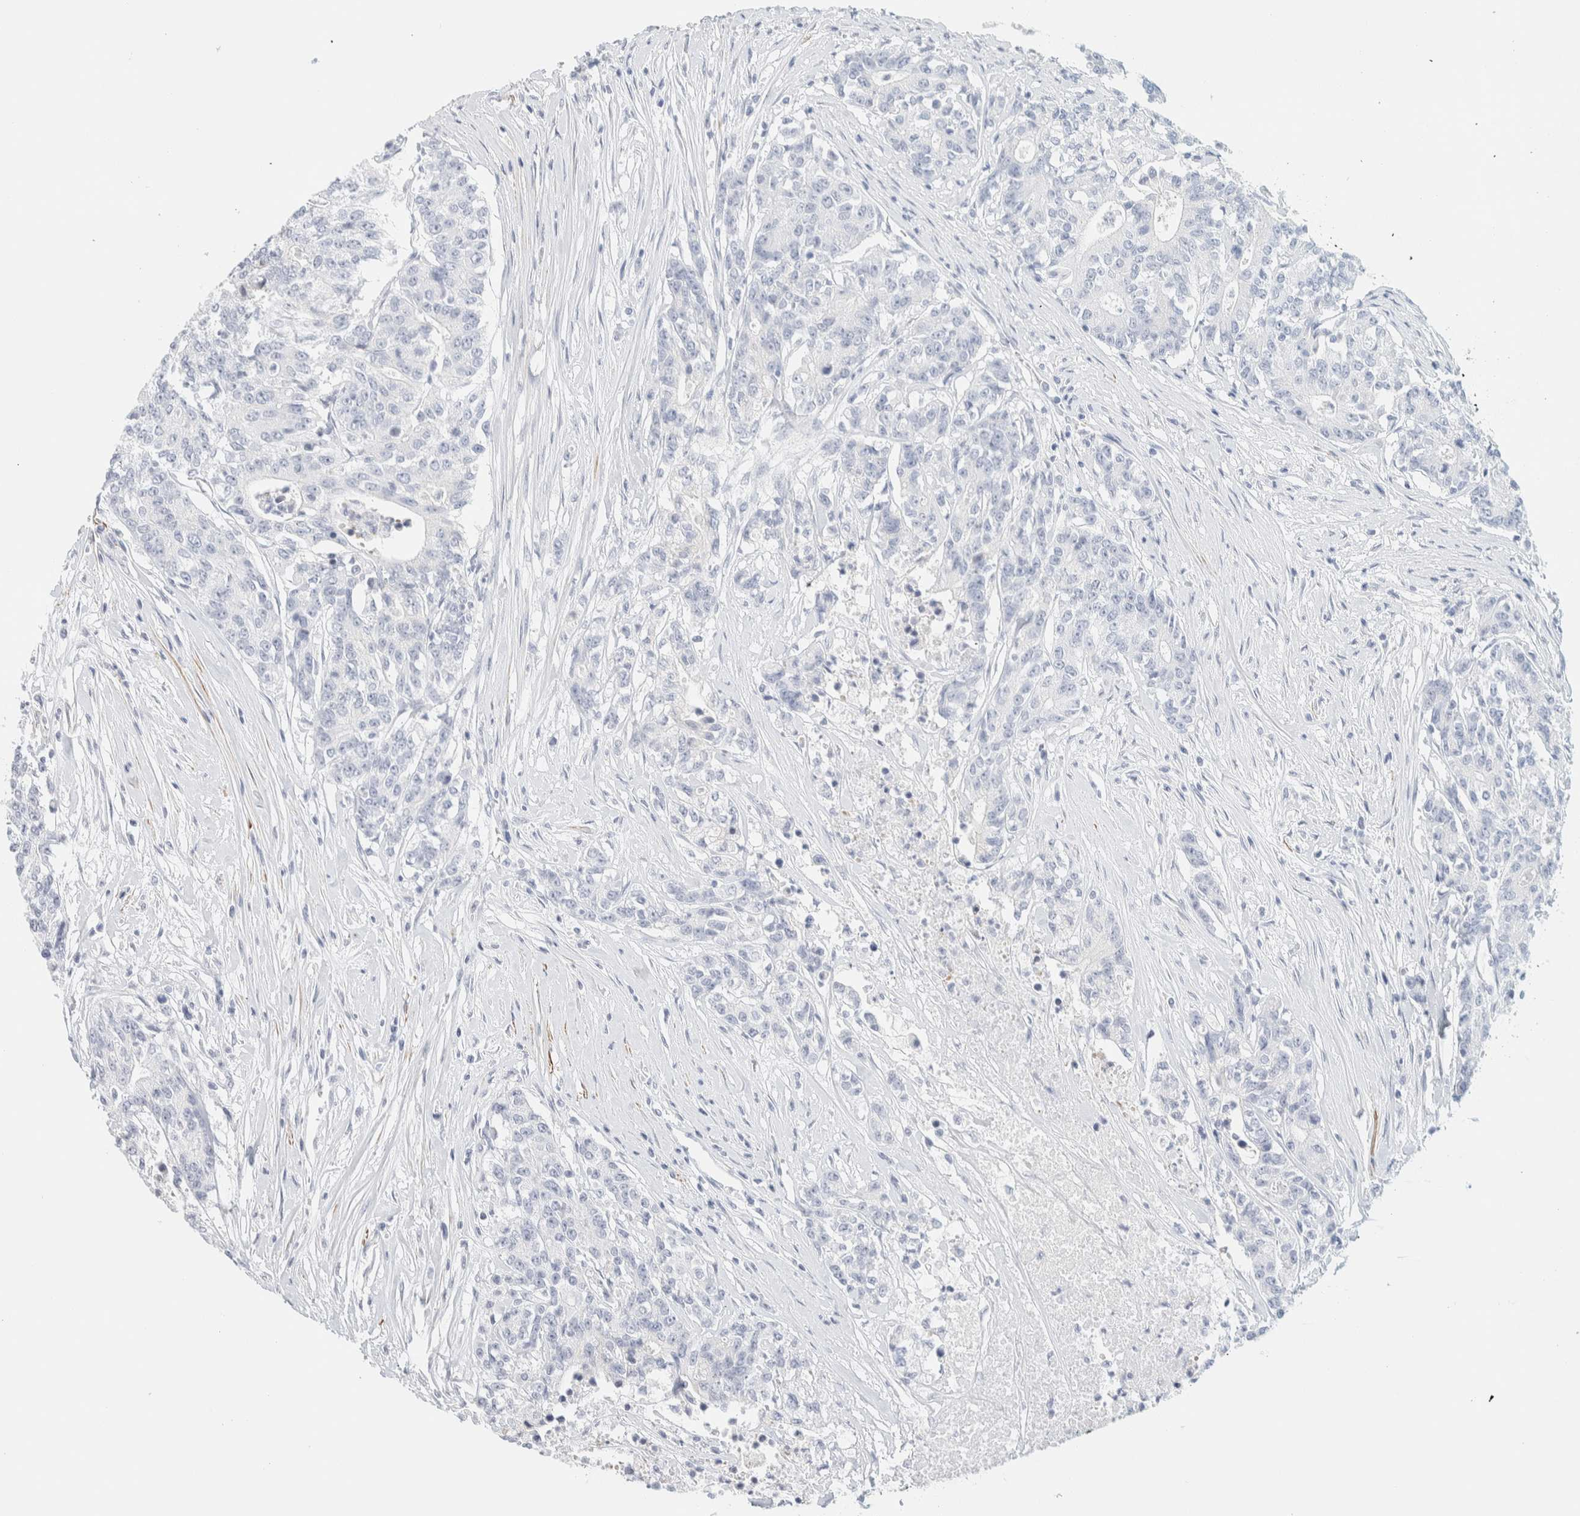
{"staining": {"intensity": "negative", "quantity": "none", "location": "none"}, "tissue": "colorectal cancer", "cell_type": "Tumor cells", "image_type": "cancer", "snomed": [{"axis": "morphology", "description": "Adenocarcinoma, NOS"}, {"axis": "topography", "description": "Colon"}], "caption": "Immunohistochemistry (IHC) photomicrograph of neoplastic tissue: human adenocarcinoma (colorectal) stained with DAB (3,3'-diaminobenzidine) demonstrates no significant protein positivity in tumor cells.", "gene": "AFMID", "patient": {"sex": "female", "age": 77}}